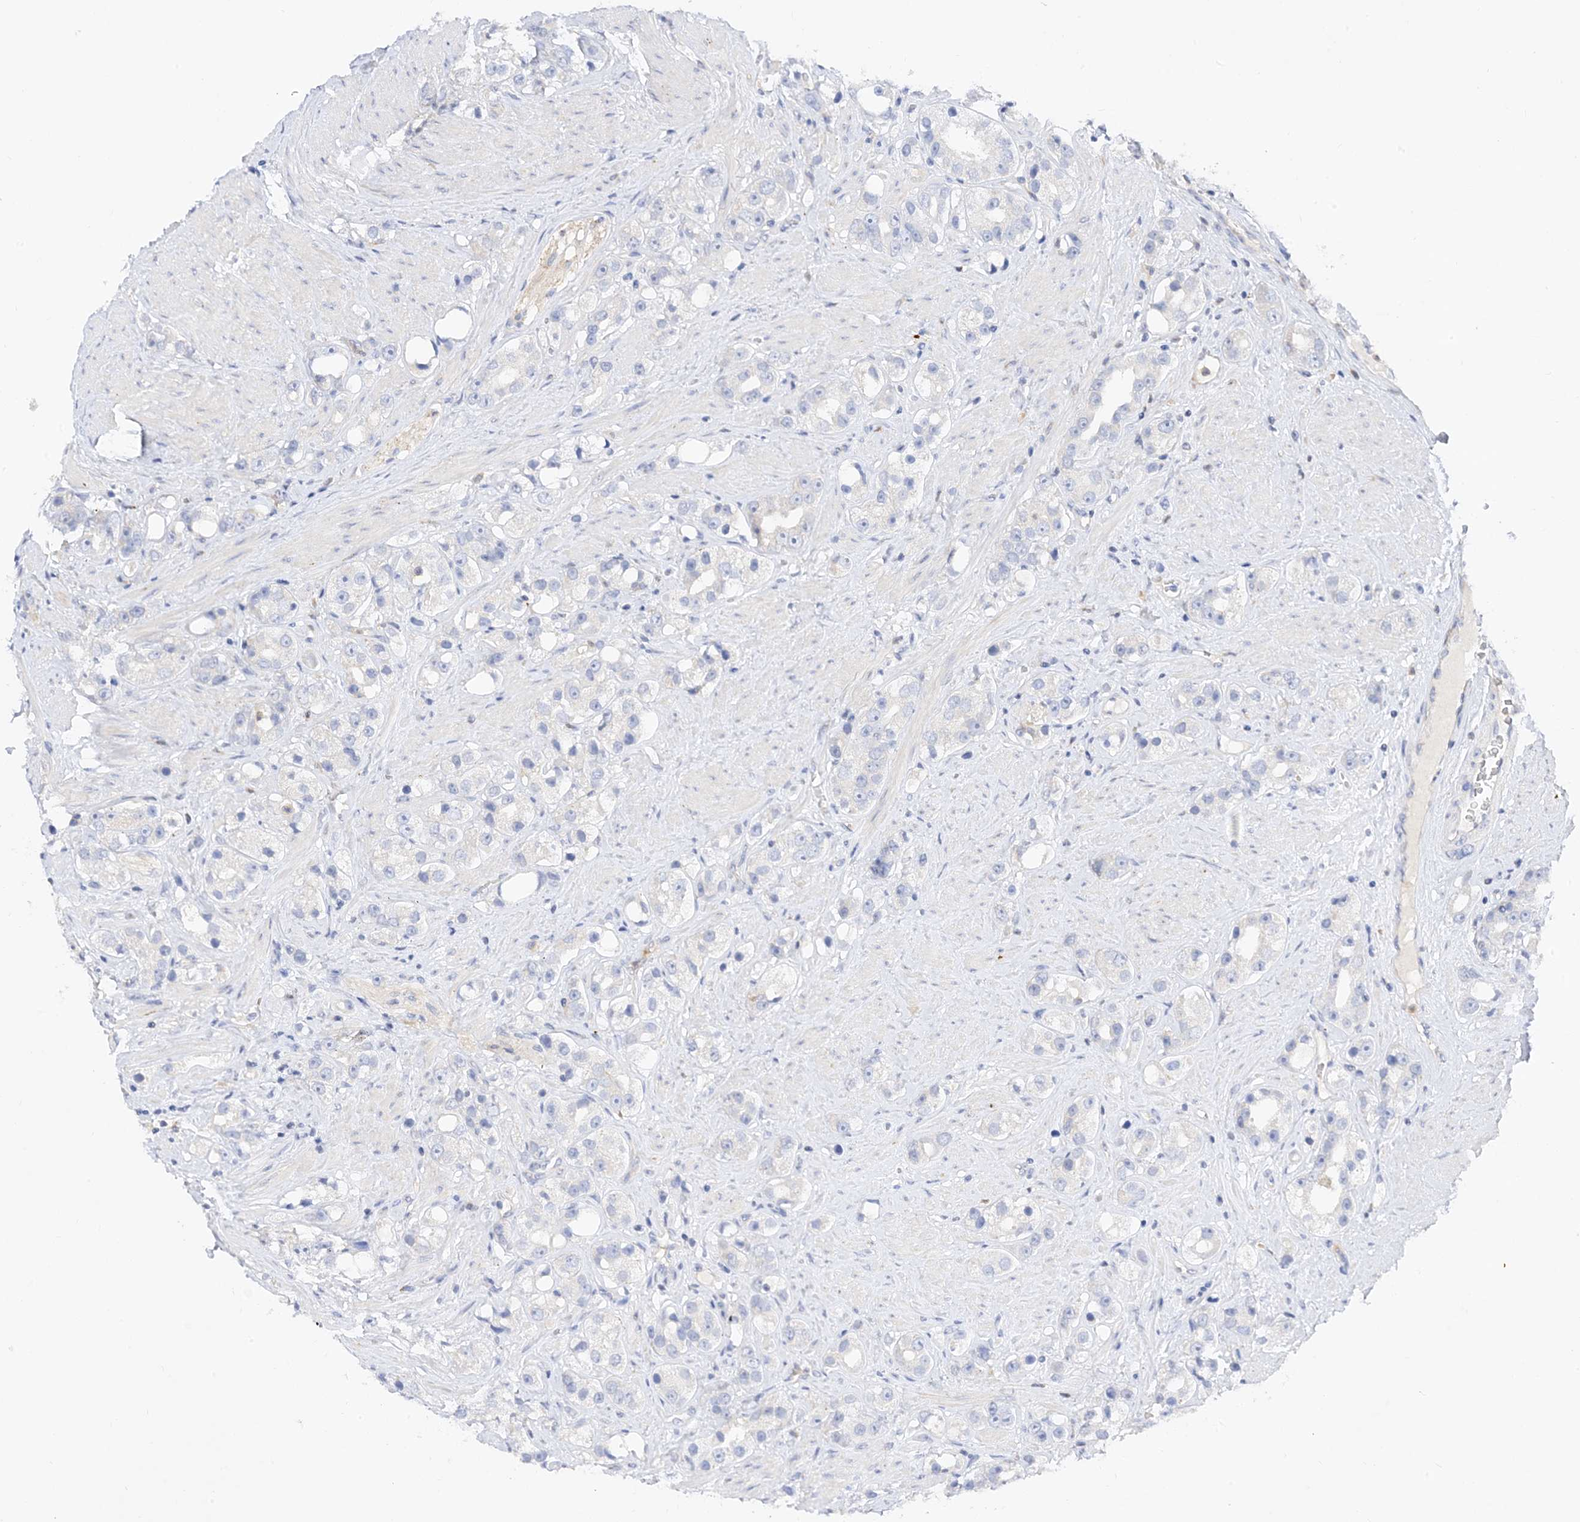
{"staining": {"intensity": "negative", "quantity": "none", "location": "none"}, "tissue": "prostate cancer", "cell_type": "Tumor cells", "image_type": "cancer", "snomed": [{"axis": "morphology", "description": "Adenocarcinoma, NOS"}, {"axis": "topography", "description": "Prostate"}], "caption": "This is a image of IHC staining of prostate cancer (adenocarcinoma), which shows no positivity in tumor cells. (DAB immunohistochemistry (IHC) visualized using brightfield microscopy, high magnification).", "gene": "ARV1", "patient": {"sex": "male", "age": 79}}